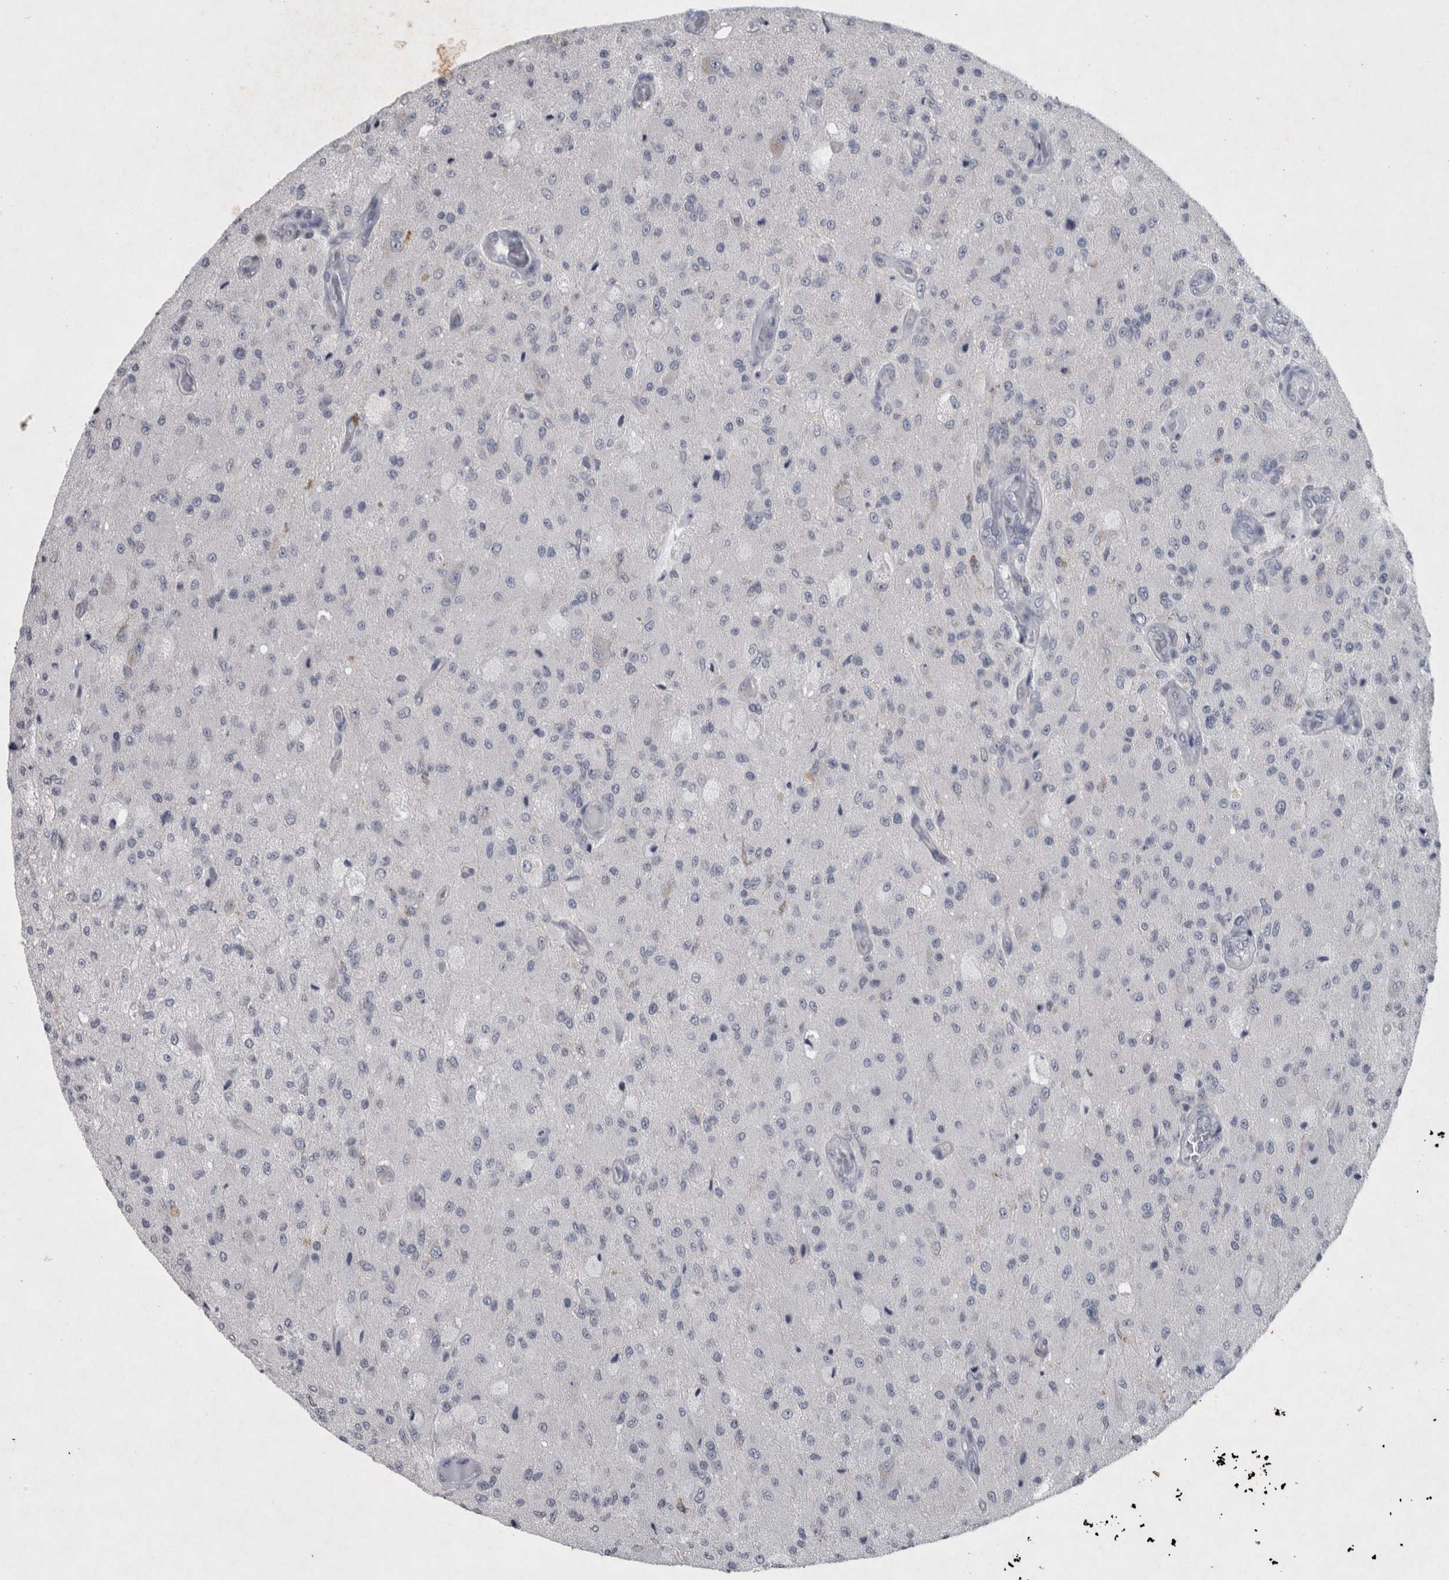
{"staining": {"intensity": "negative", "quantity": "none", "location": "none"}, "tissue": "glioma", "cell_type": "Tumor cells", "image_type": "cancer", "snomed": [{"axis": "morphology", "description": "Normal tissue, NOS"}, {"axis": "morphology", "description": "Glioma, malignant, High grade"}, {"axis": "topography", "description": "Cerebral cortex"}], "caption": "This is a image of immunohistochemistry (IHC) staining of glioma, which shows no expression in tumor cells. (DAB (3,3'-diaminobenzidine) immunohistochemistry (IHC) with hematoxylin counter stain).", "gene": "WNT7A", "patient": {"sex": "male", "age": 77}}